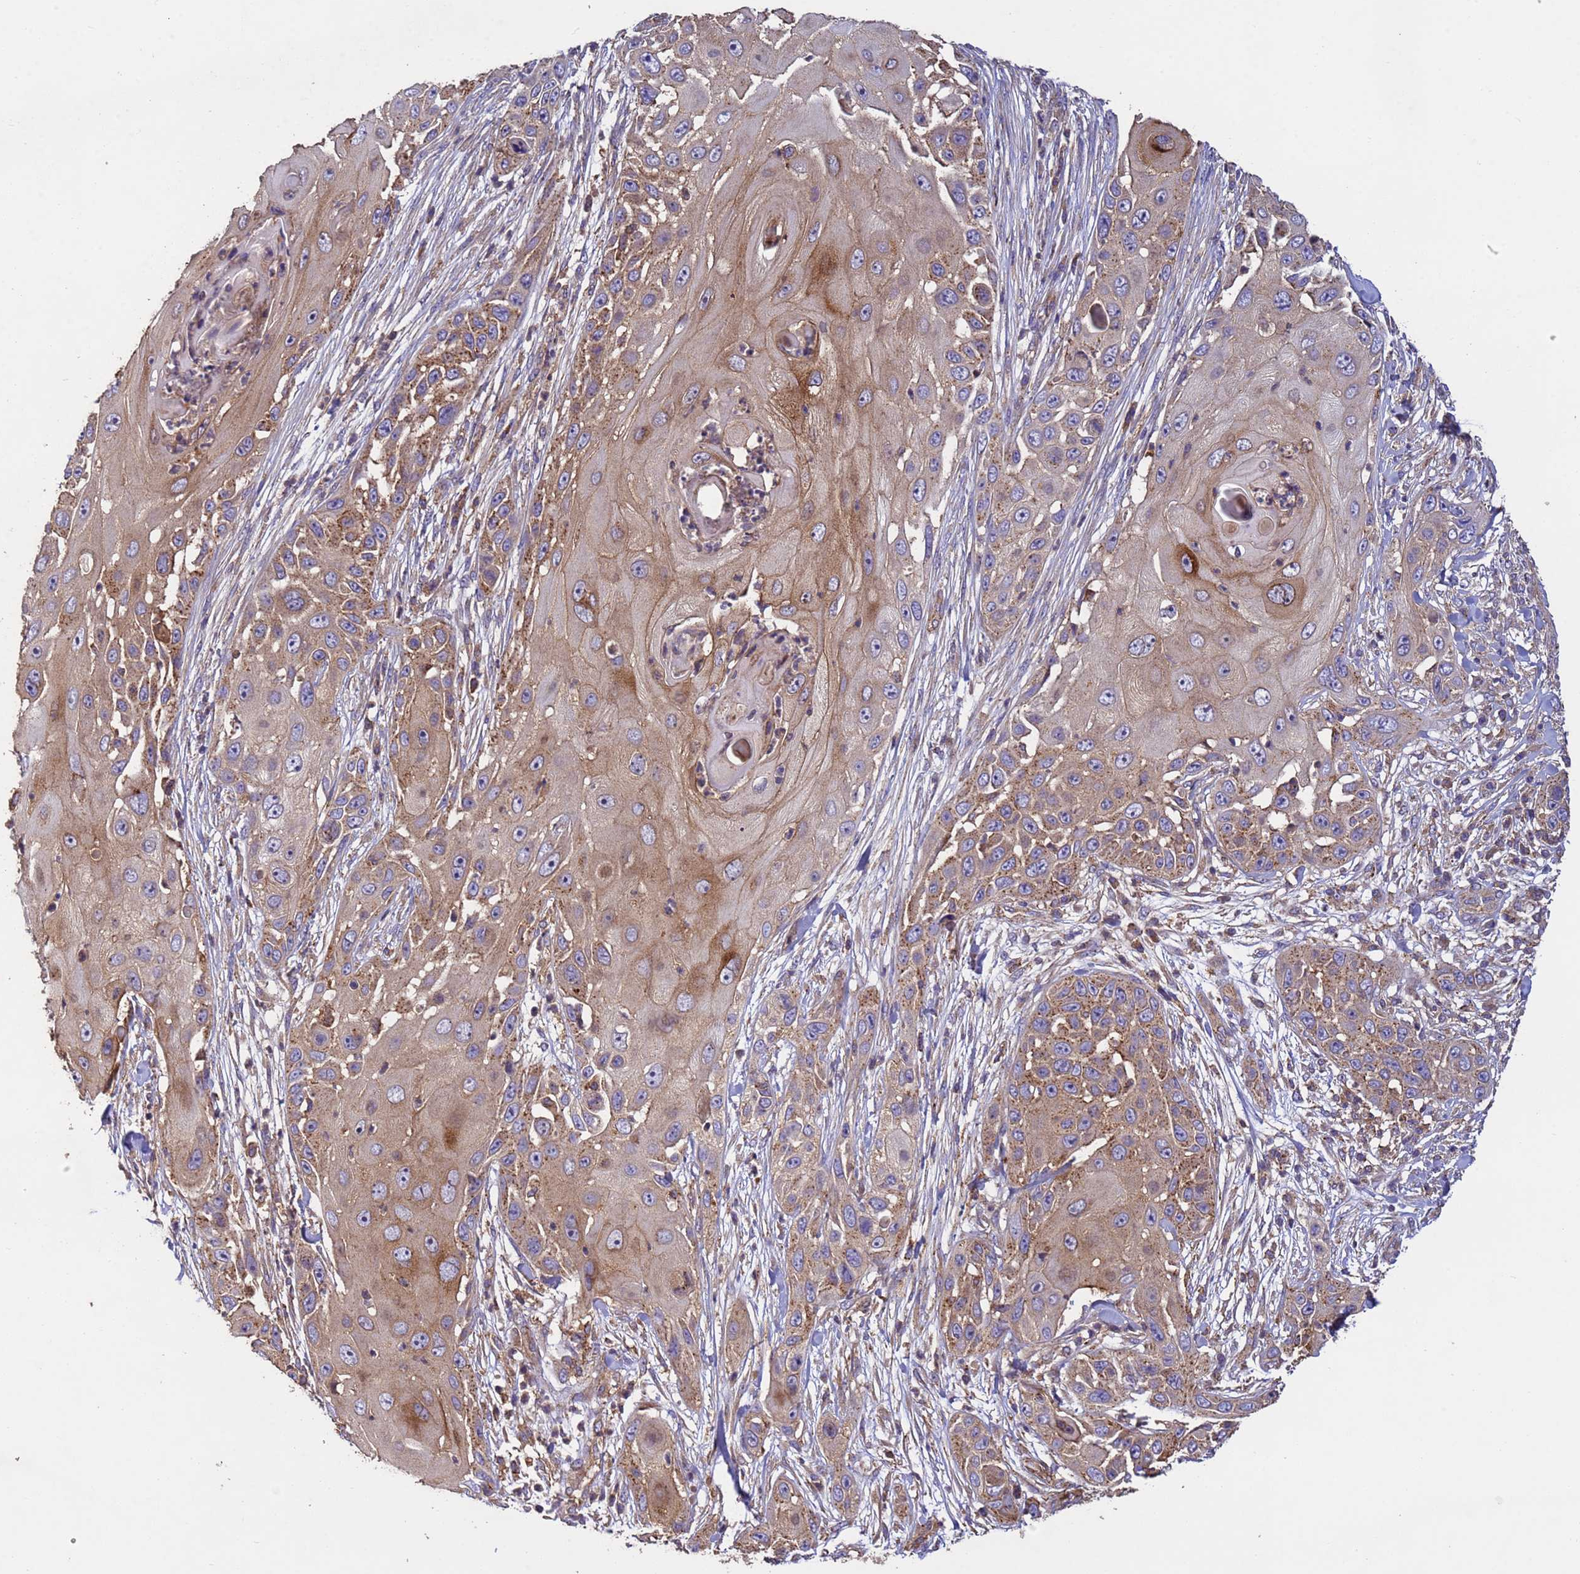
{"staining": {"intensity": "moderate", "quantity": ">75%", "location": "cytoplasmic/membranous"}, "tissue": "skin cancer", "cell_type": "Tumor cells", "image_type": "cancer", "snomed": [{"axis": "morphology", "description": "Squamous cell carcinoma, NOS"}, {"axis": "topography", "description": "Skin"}], "caption": "Immunohistochemical staining of skin squamous cell carcinoma demonstrates medium levels of moderate cytoplasmic/membranous protein expression in approximately >75% of tumor cells.", "gene": "RAB10", "patient": {"sex": "female", "age": 44}}